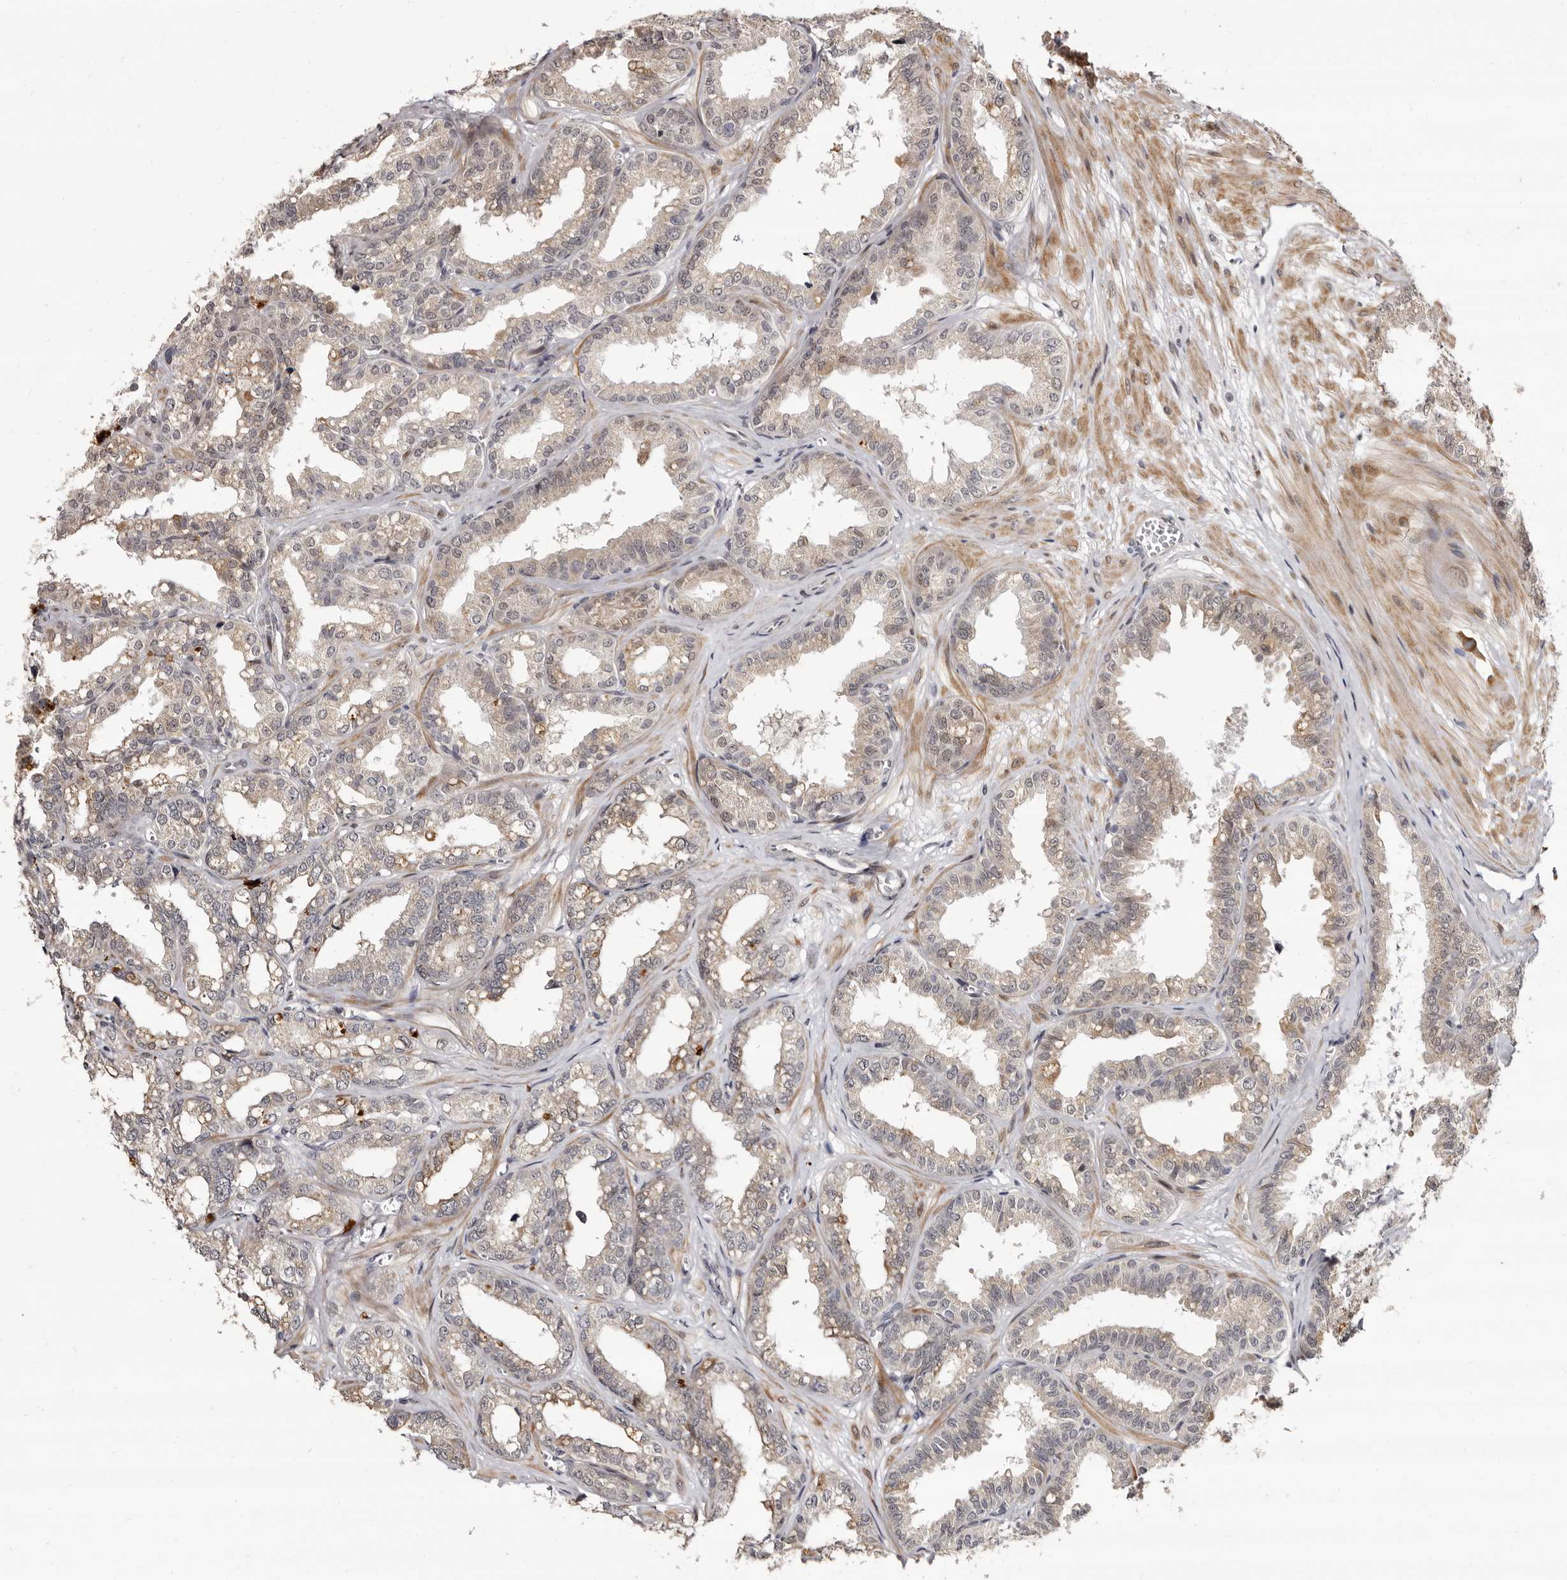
{"staining": {"intensity": "weak", "quantity": "25%-75%", "location": "cytoplasmic/membranous,nuclear"}, "tissue": "seminal vesicle", "cell_type": "Glandular cells", "image_type": "normal", "snomed": [{"axis": "morphology", "description": "Normal tissue, NOS"}, {"axis": "topography", "description": "Prostate"}, {"axis": "topography", "description": "Seminal veicle"}], "caption": "Unremarkable seminal vesicle was stained to show a protein in brown. There is low levels of weak cytoplasmic/membranous,nuclear staining in about 25%-75% of glandular cells. The protein of interest is stained brown, and the nuclei are stained in blue (DAB IHC with brightfield microscopy, high magnification).", "gene": "ZNF326", "patient": {"sex": "male", "age": 51}}